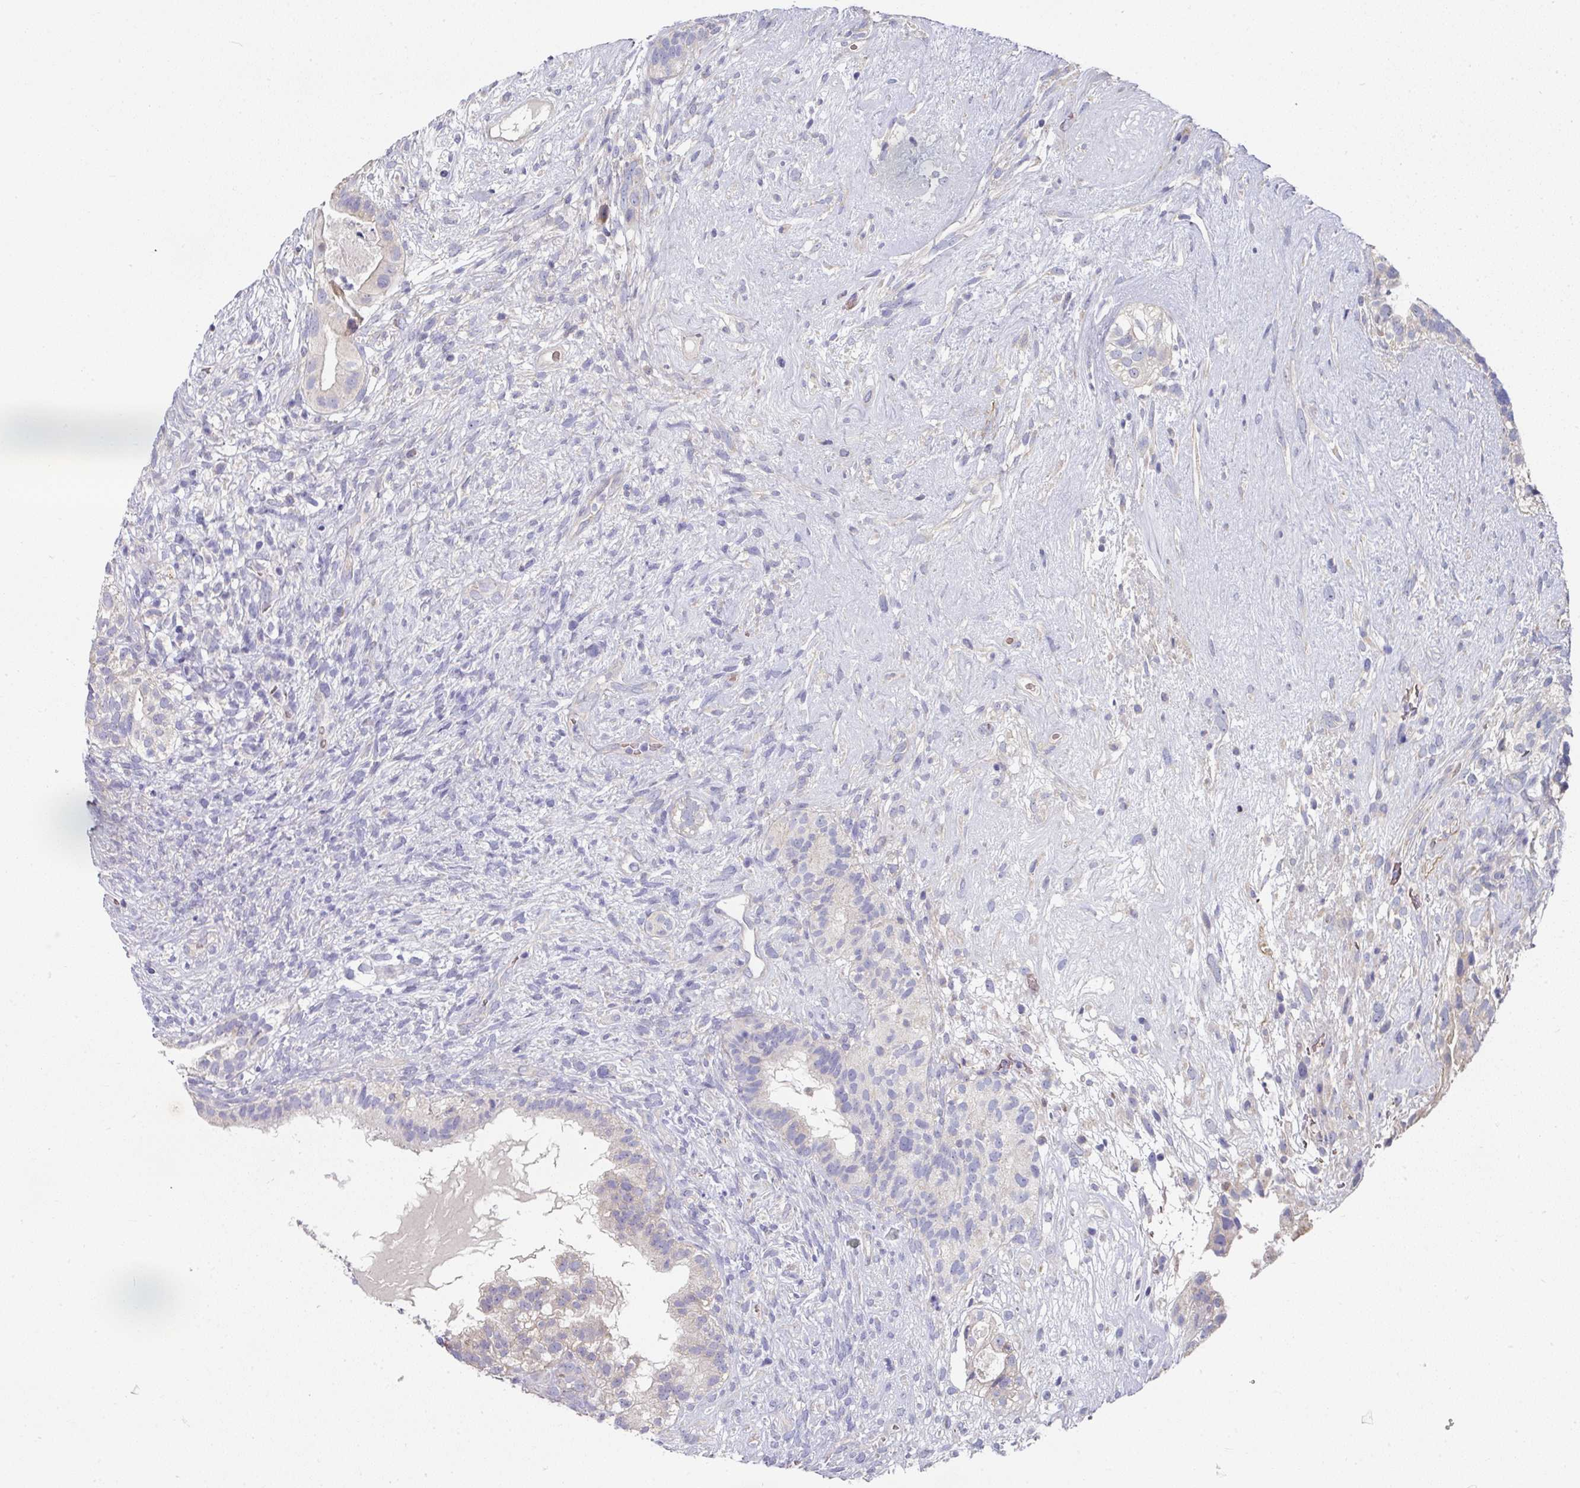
{"staining": {"intensity": "negative", "quantity": "none", "location": "none"}, "tissue": "testis cancer", "cell_type": "Tumor cells", "image_type": "cancer", "snomed": [{"axis": "morphology", "description": "Seminoma, NOS"}, {"axis": "morphology", "description": "Carcinoma, Embryonal, NOS"}, {"axis": "topography", "description": "Testis"}], "caption": "A high-resolution image shows IHC staining of testis embryonal carcinoma, which reveals no significant staining in tumor cells.", "gene": "PYROXD2", "patient": {"sex": "male", "age": 41}}